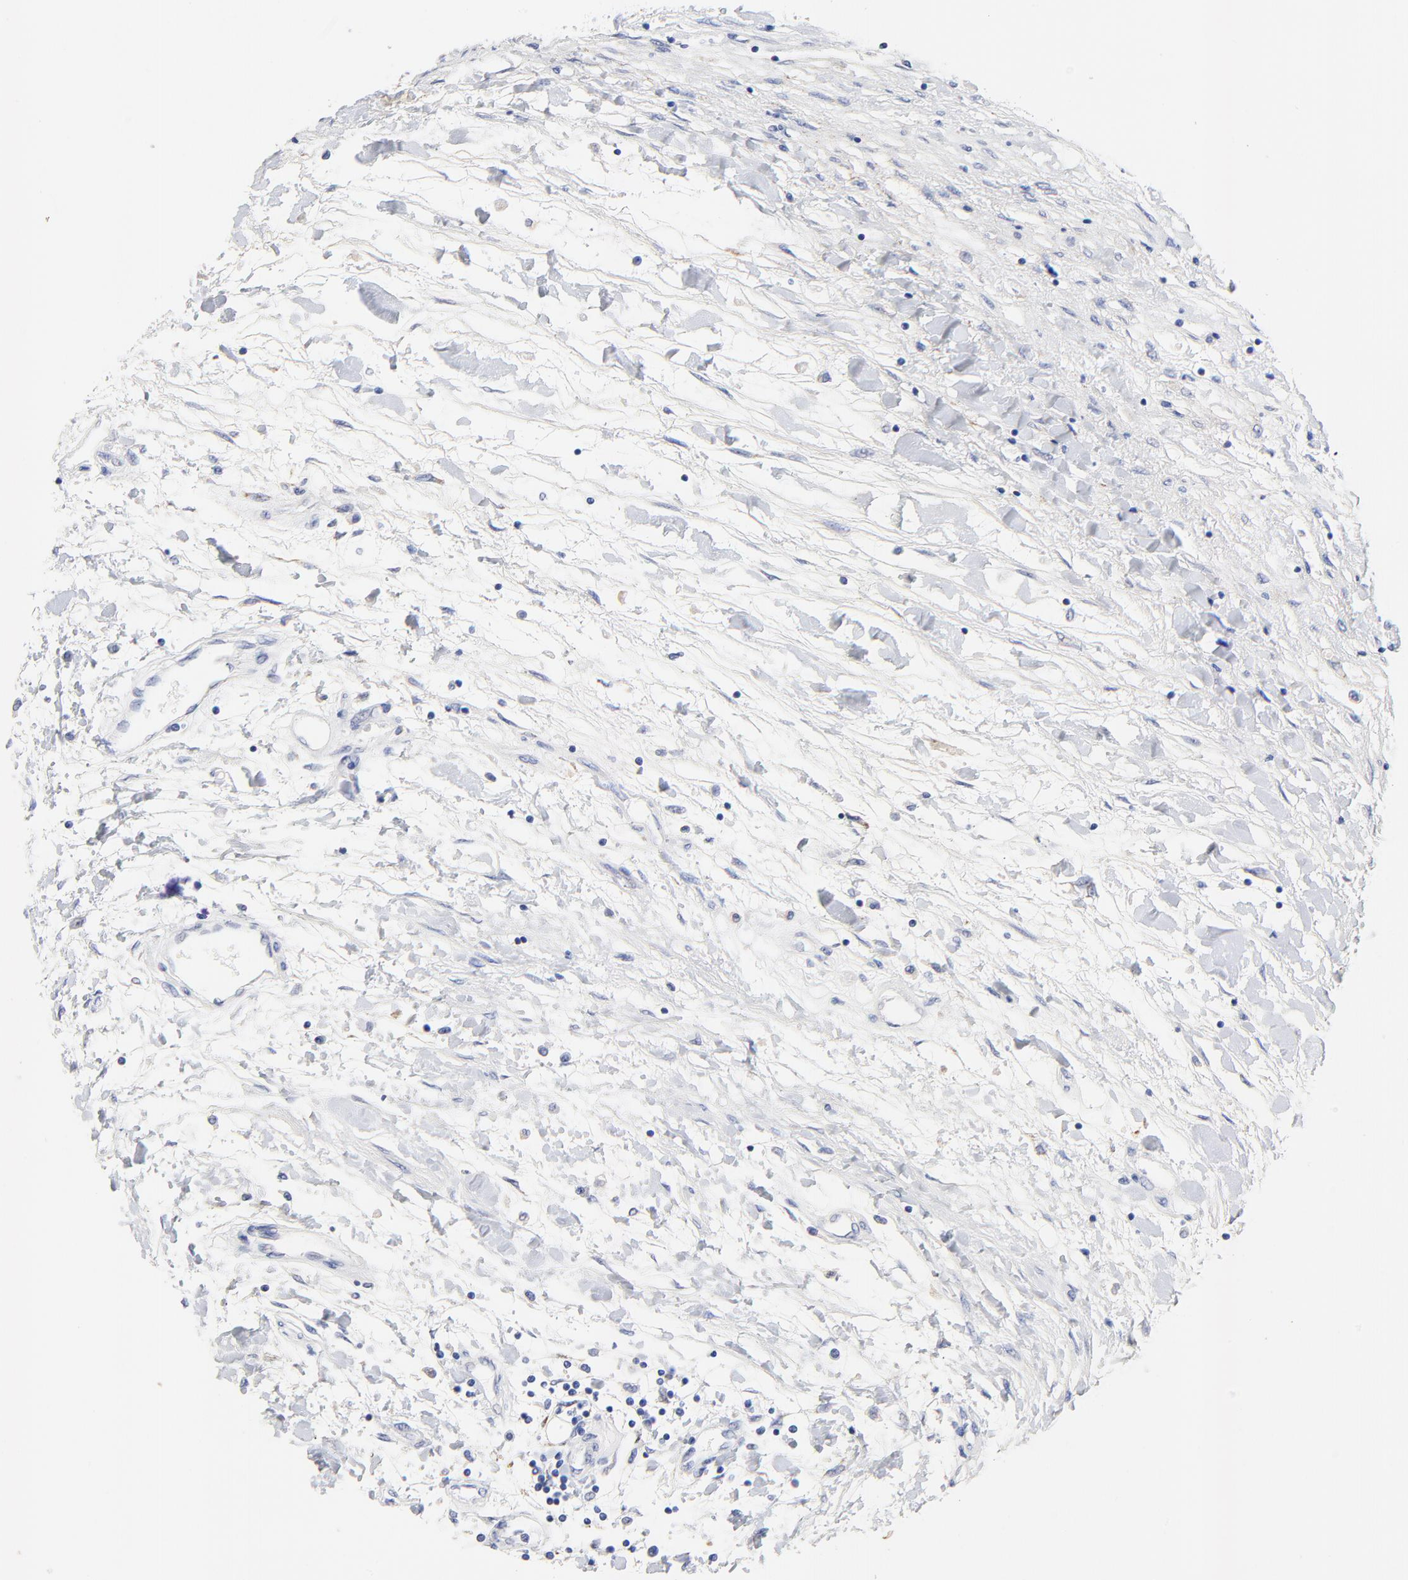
{"staining": {"intensity": "moderate", "quantity": "<25%", "location": "cytoplasmic/membranous"}, "tissue": "renal cancer", "cell_type": "Tumor cells", "image_type": "cancer", "snomed": [{"axis": "morphology", "description": "Adenocarcinoma, NOS"}, {"axis": "topography", "description": "Kidney"}], "caption": "Moderate cytoplasmic/membranous positivity for a protein is seen in about <25% of tumor cells of renal cancer using immunohistochemistry (IHC).", "gene": "FBXO10", "patient": {"sex": "male", "age": 57}}